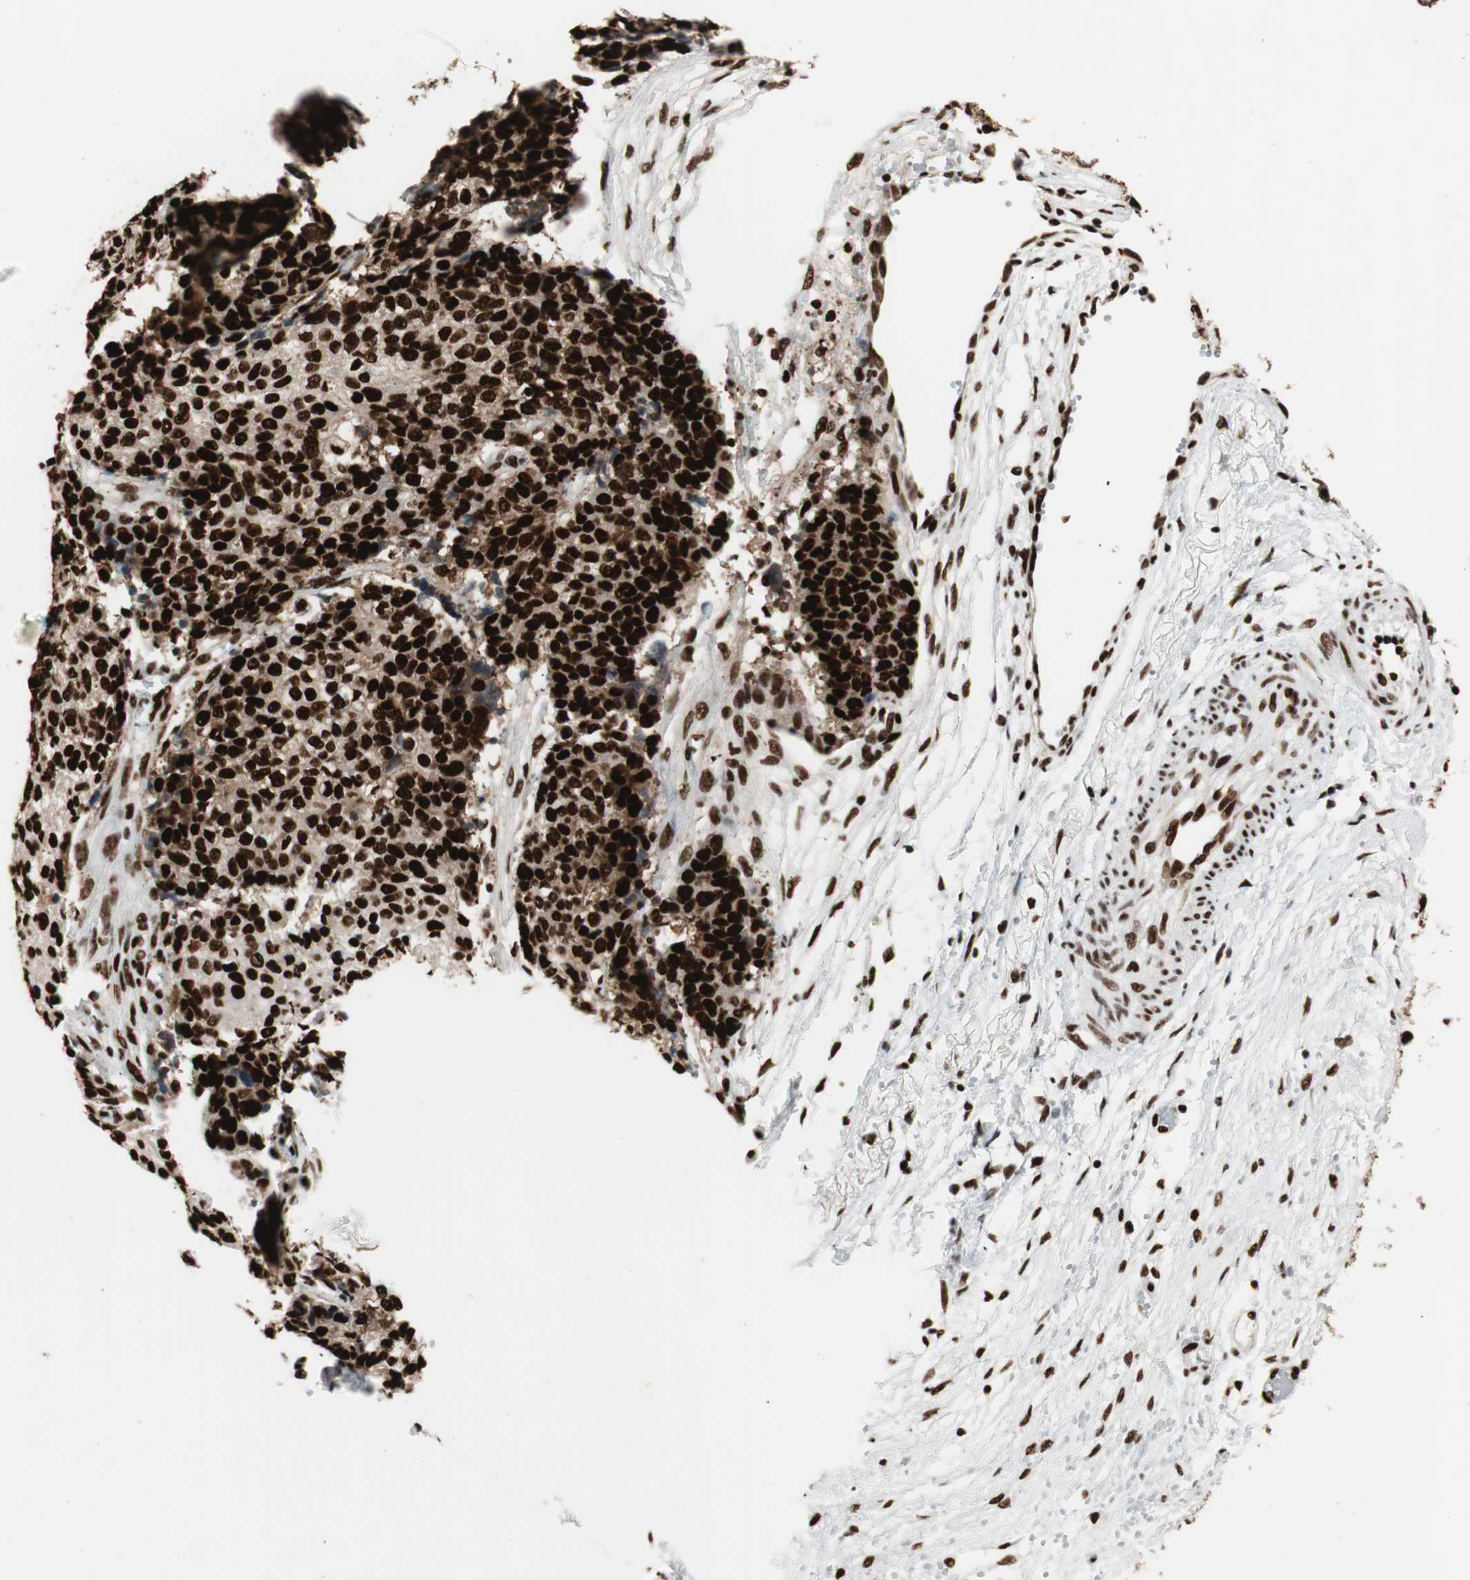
{"staining": {"intensity": "strong", "quantity": ">75%", "location": "nuclear"}, "tissue": "ovarian cancer", "cell_type": "Tumor cells", "image_type": "cancer", "snomed": [{"axis": "morphology", "description": "Carcinoma, endometroid"}, {"axis": "topography", "description": "Ovary"}], "caption": "Ovarian cancer (endometroid carcinoma) stained with a protein marker shows strong staining in tumor cells.", "gene": "PSME3", "patient": {"sex": "female", "age": 42}}